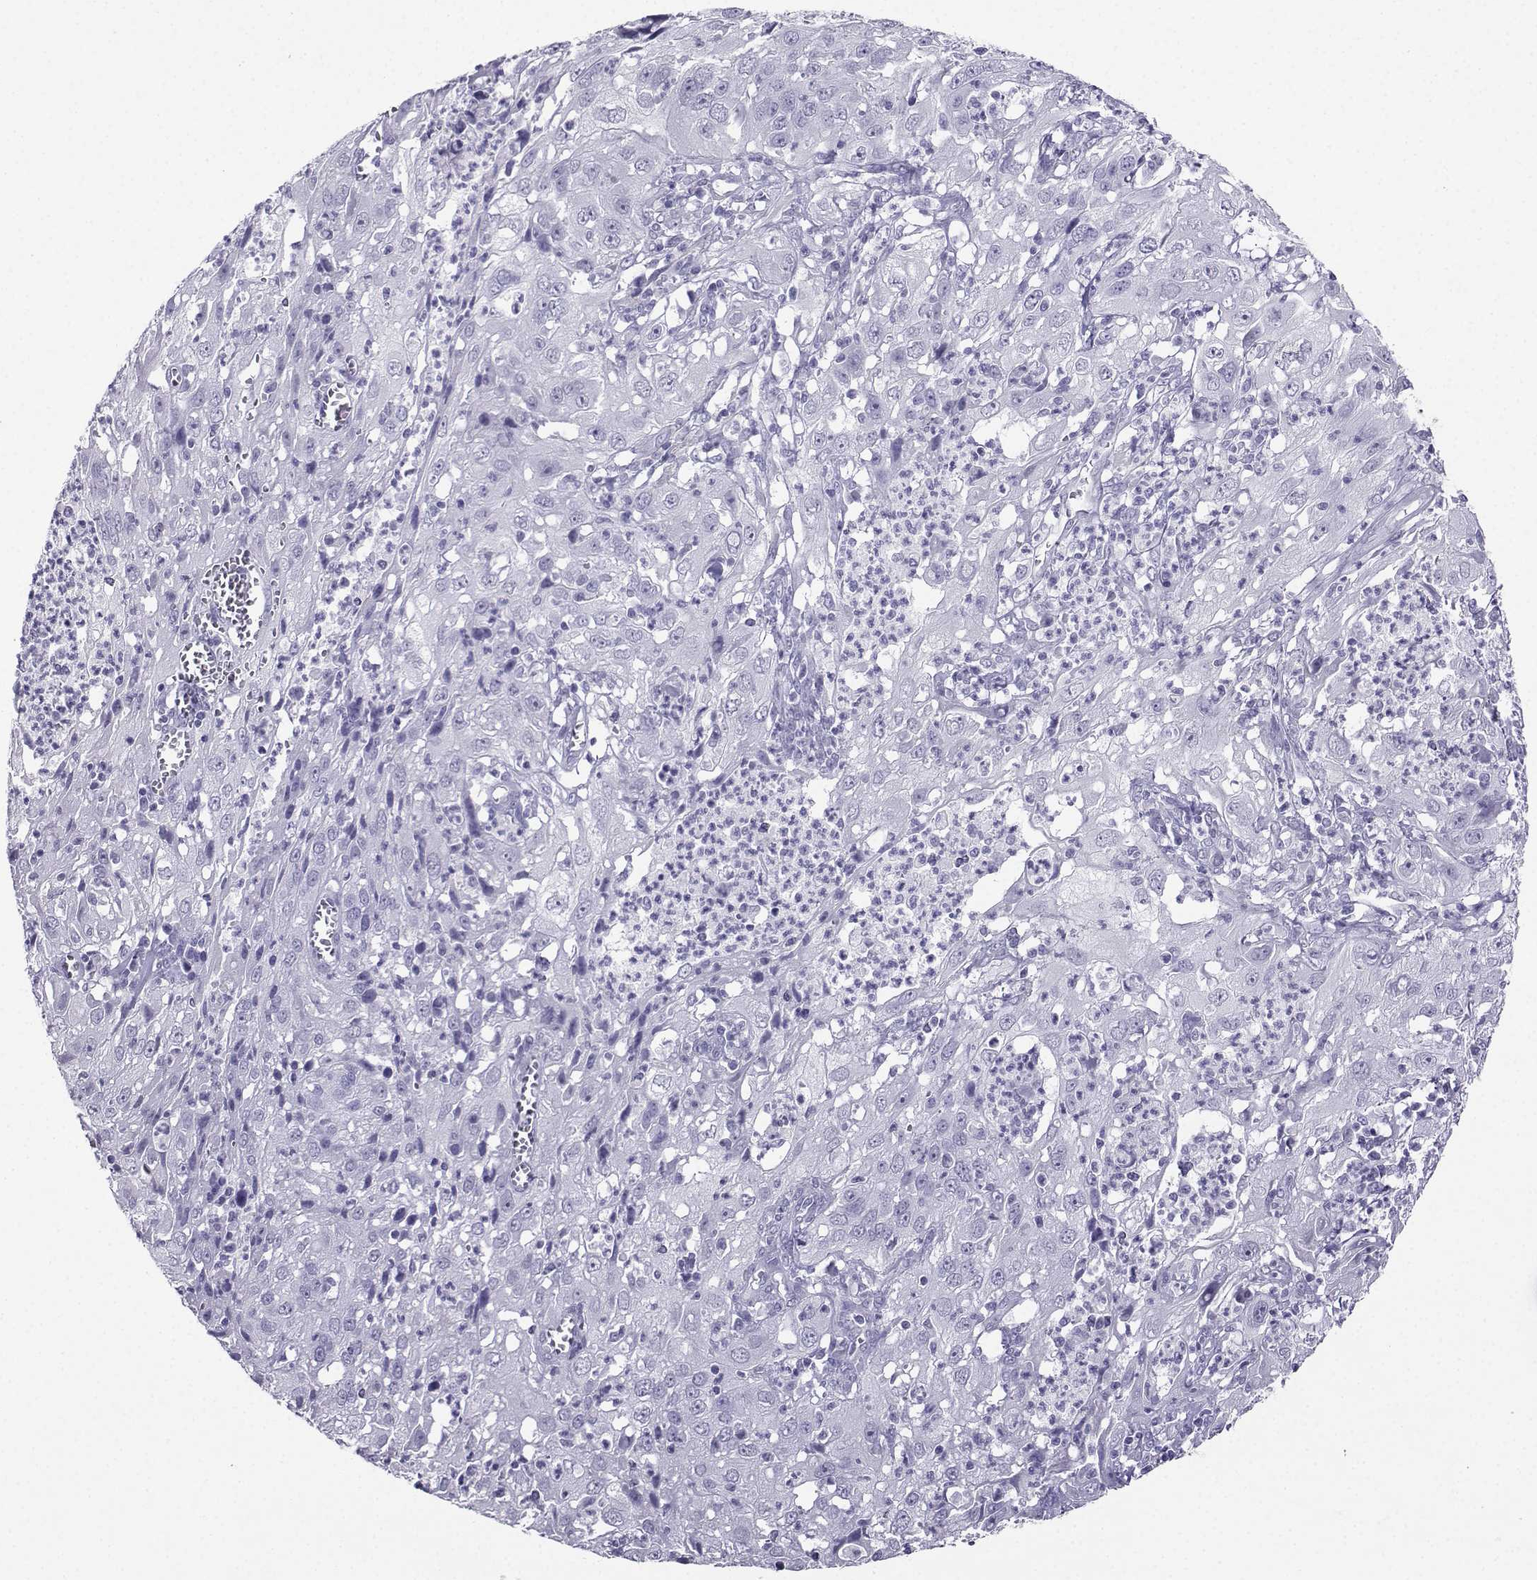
{"staining": {"intensity": "negative", "quantity": "none", "location": "none"}, "tissue": "cervical cancer", "cell_type": "Tumor cells", "image_type": "cancer", "snomed": [{"axis": "morphology", "description": "Squamous cell carcinoma, NOS"}, {"axis": "topography", "description": "Cervix"}], "caption": "A micrograph of cervical squamous cell carcinoma stained for a protein displays no brown staining in tumor cells. (Brightfield microscopy of DAB (3,3'-diaminobenzidine) IHC at high magnification).", "gene": "KIF17", "patient": {"sex": "female", "age": 32}}